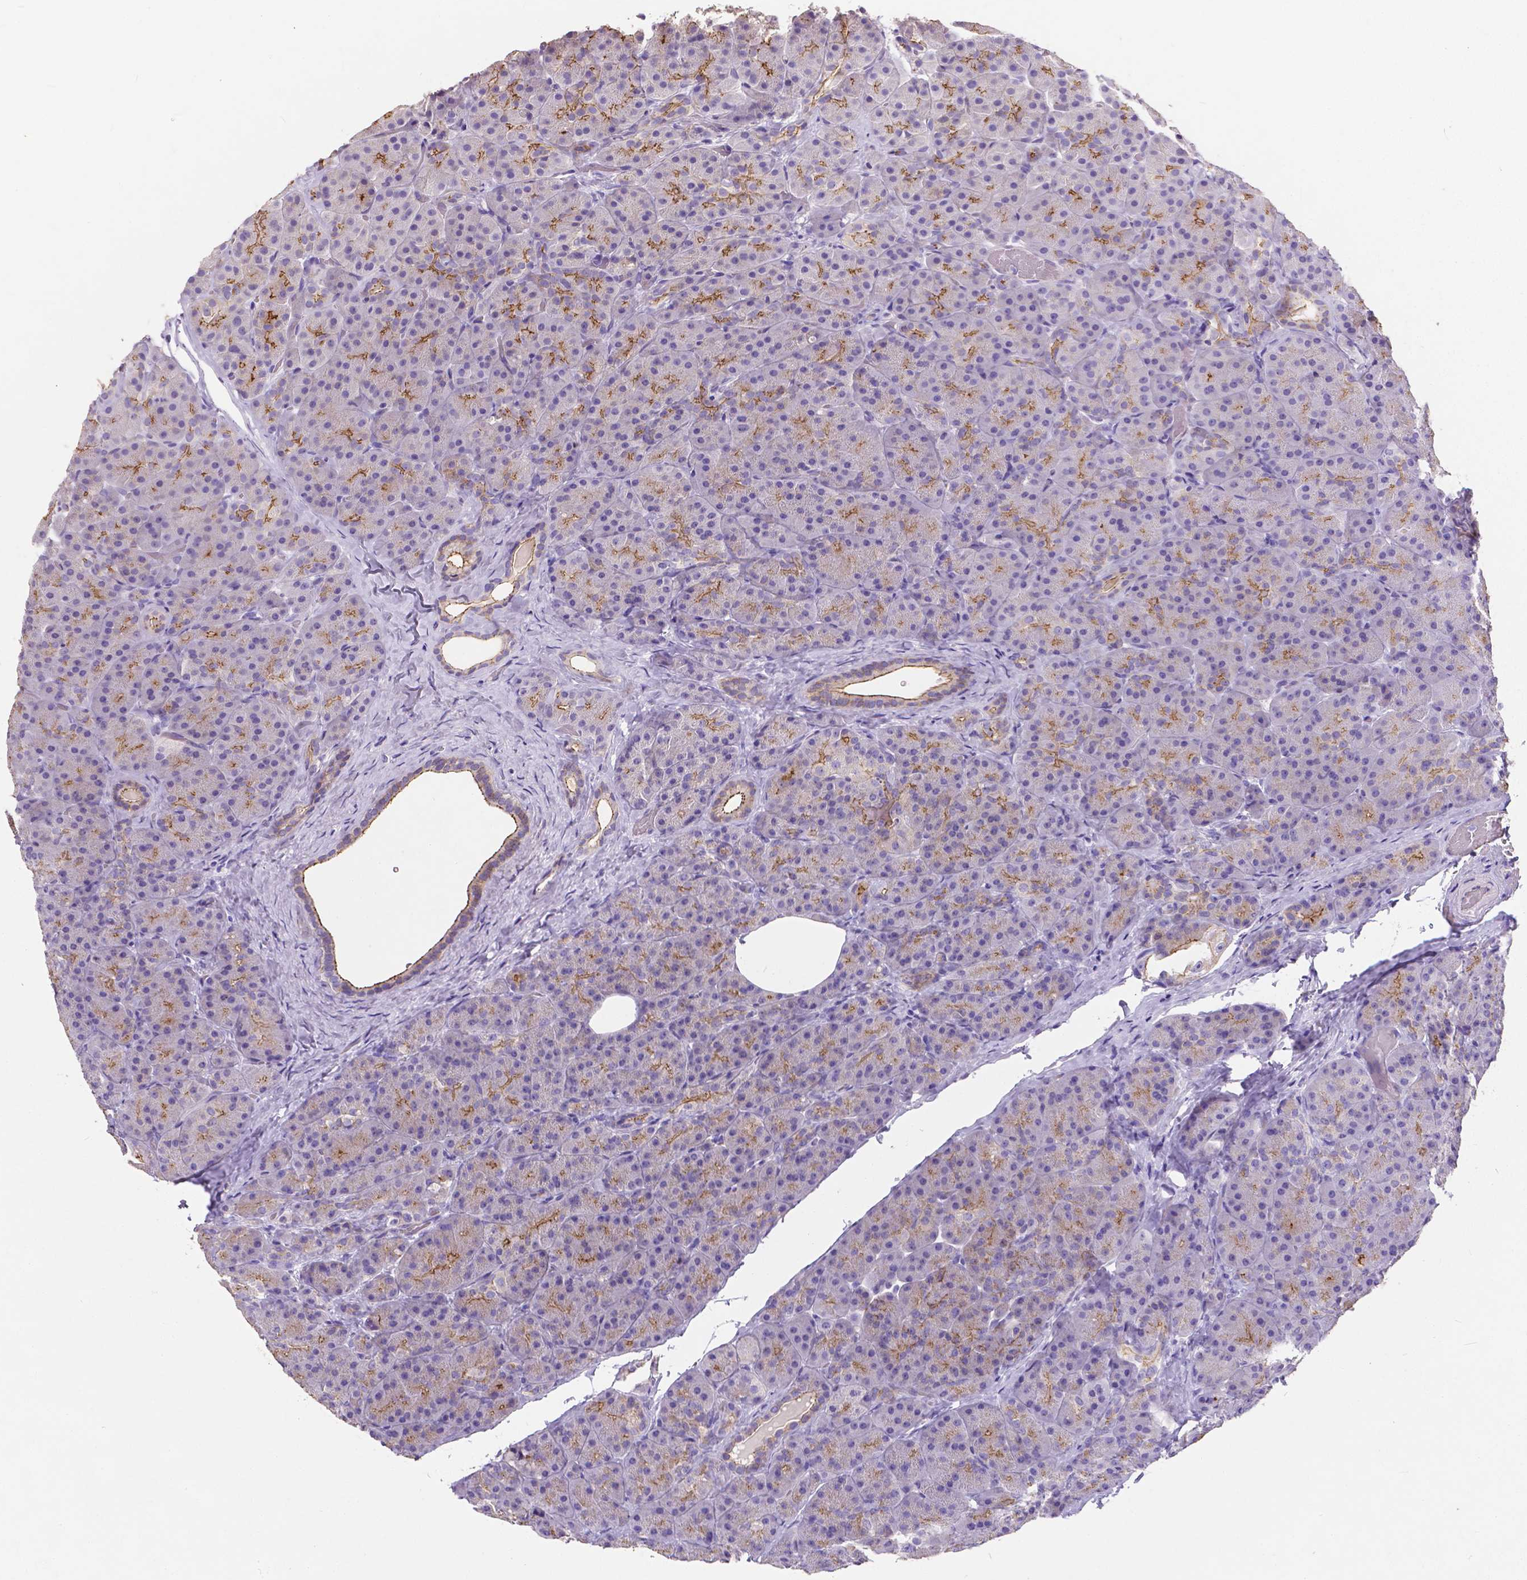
{"staining": {"intensity": "moderate", "quantity": "25%-75%", "location": "cytoplasmic/membranous"}, "tissue": "pancreas", "cell_type": "Exocrine glandular cells", "image_type": "normal", "snomed": [{"axis": "morphology", "description": "Normal tissue, NOS"}, {"axis": "topography", "description": "Pancreas"}], "caption": "Immunohistochemical staining of normal pancreas exhibits 25%-75% levels of moderate cytoplasmic/membranous protein positivity in approximately 25%-75% of exocrine glandular cells.", "gene": "OCLN", "patient": {"sex": "male", "age": 57}}